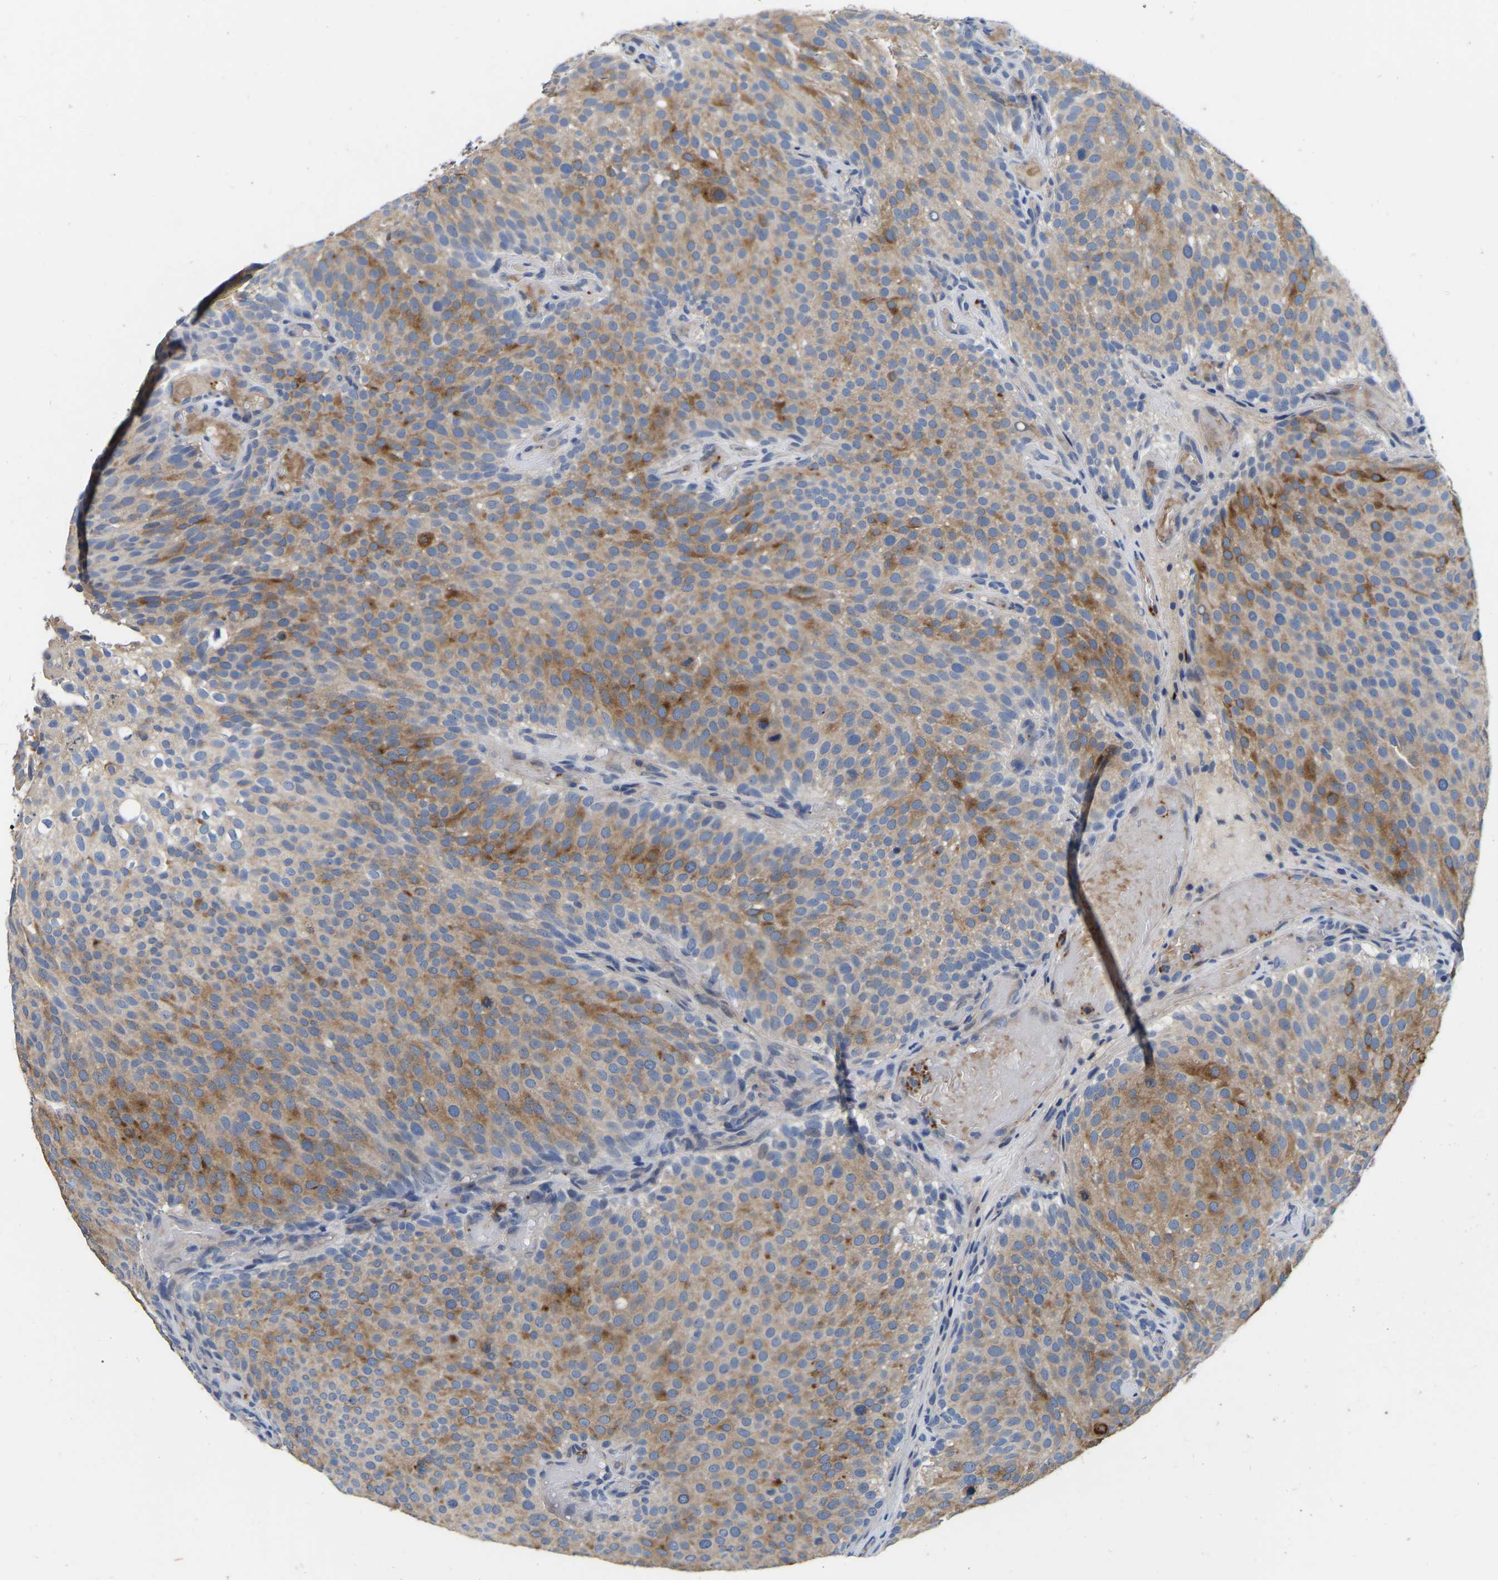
{"staining": {"intensity": "moderate", "quantity": ">75%", "location": "cytoplasmic/membranous"}, "tissue": "urothelial cancer", "cell_type": "Tumor cells", "image_type": "cancer", "snomed": [{"axis": "morphology", "description": "Urothelial carcinoma, Low grade"}, {"axis": "topography", "description": "Urinary bladder"}], "caption": "A brown stain shows moderate cytoplasmic/membranous expression of a protein in human urothelial cancer tumor cells.", "gene": "RAB27B", "patient": {"sex": "male", "age": 78}}